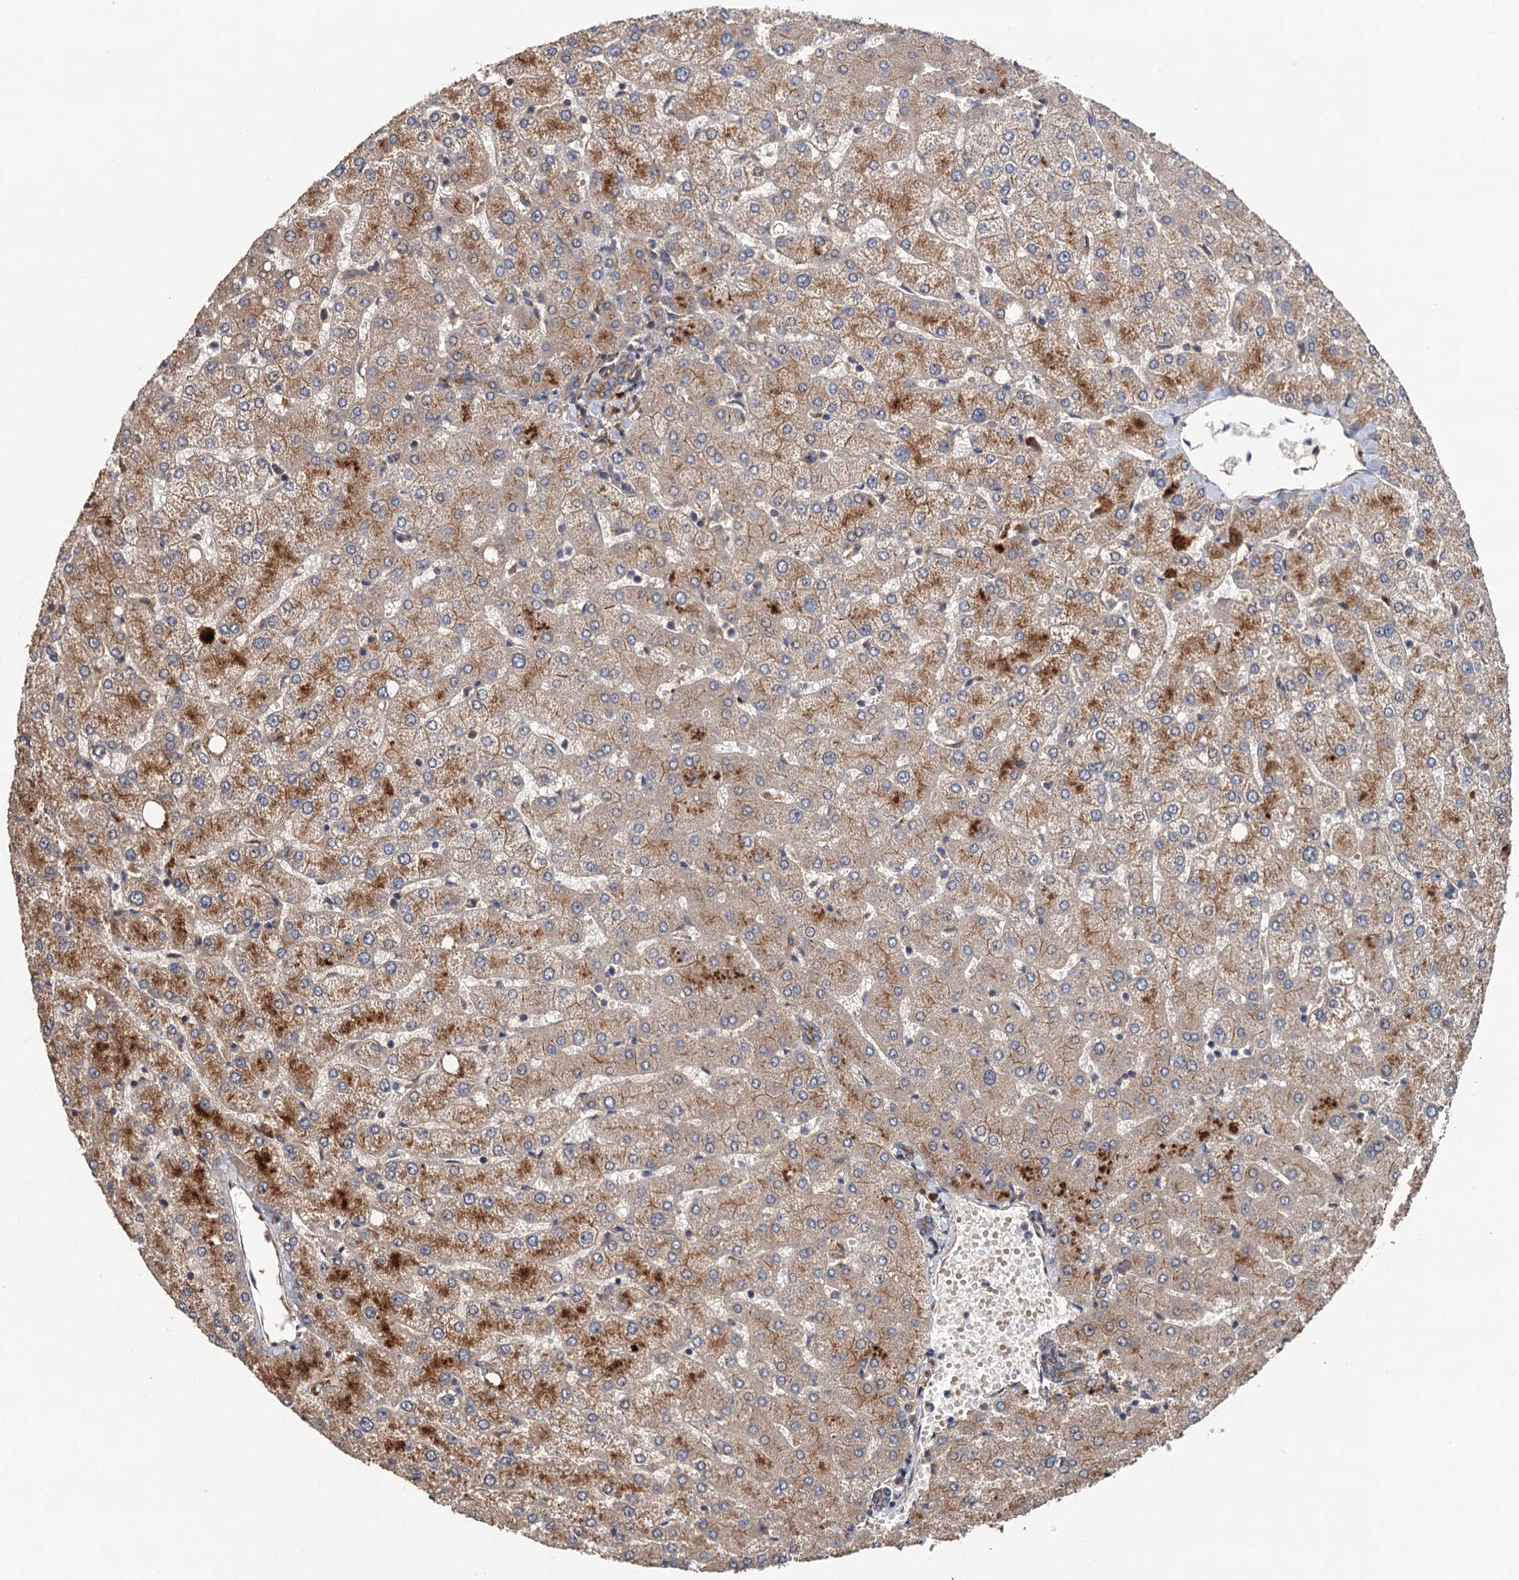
{"staining": {"intensity": "moderate", "quantity": ">75%", "location": "cytoplasmic/membranous"}, "tissue": "liver", "cell_type": "Cholangiocytes", "image_type": "normal", "snomed": [{"axis": "morphology", "description": "Normal tissue, NOS"}, {"axis": "topography", "description": "Liver"}], "caption": "The micrograph demonstrates staining of normal liver, revealing moderate cytoplasmic/membranous protein expression (brown color) within cholangiocytes.", "gene": "TMEM39B", "patient": {"sex": "female", "age": 54}}